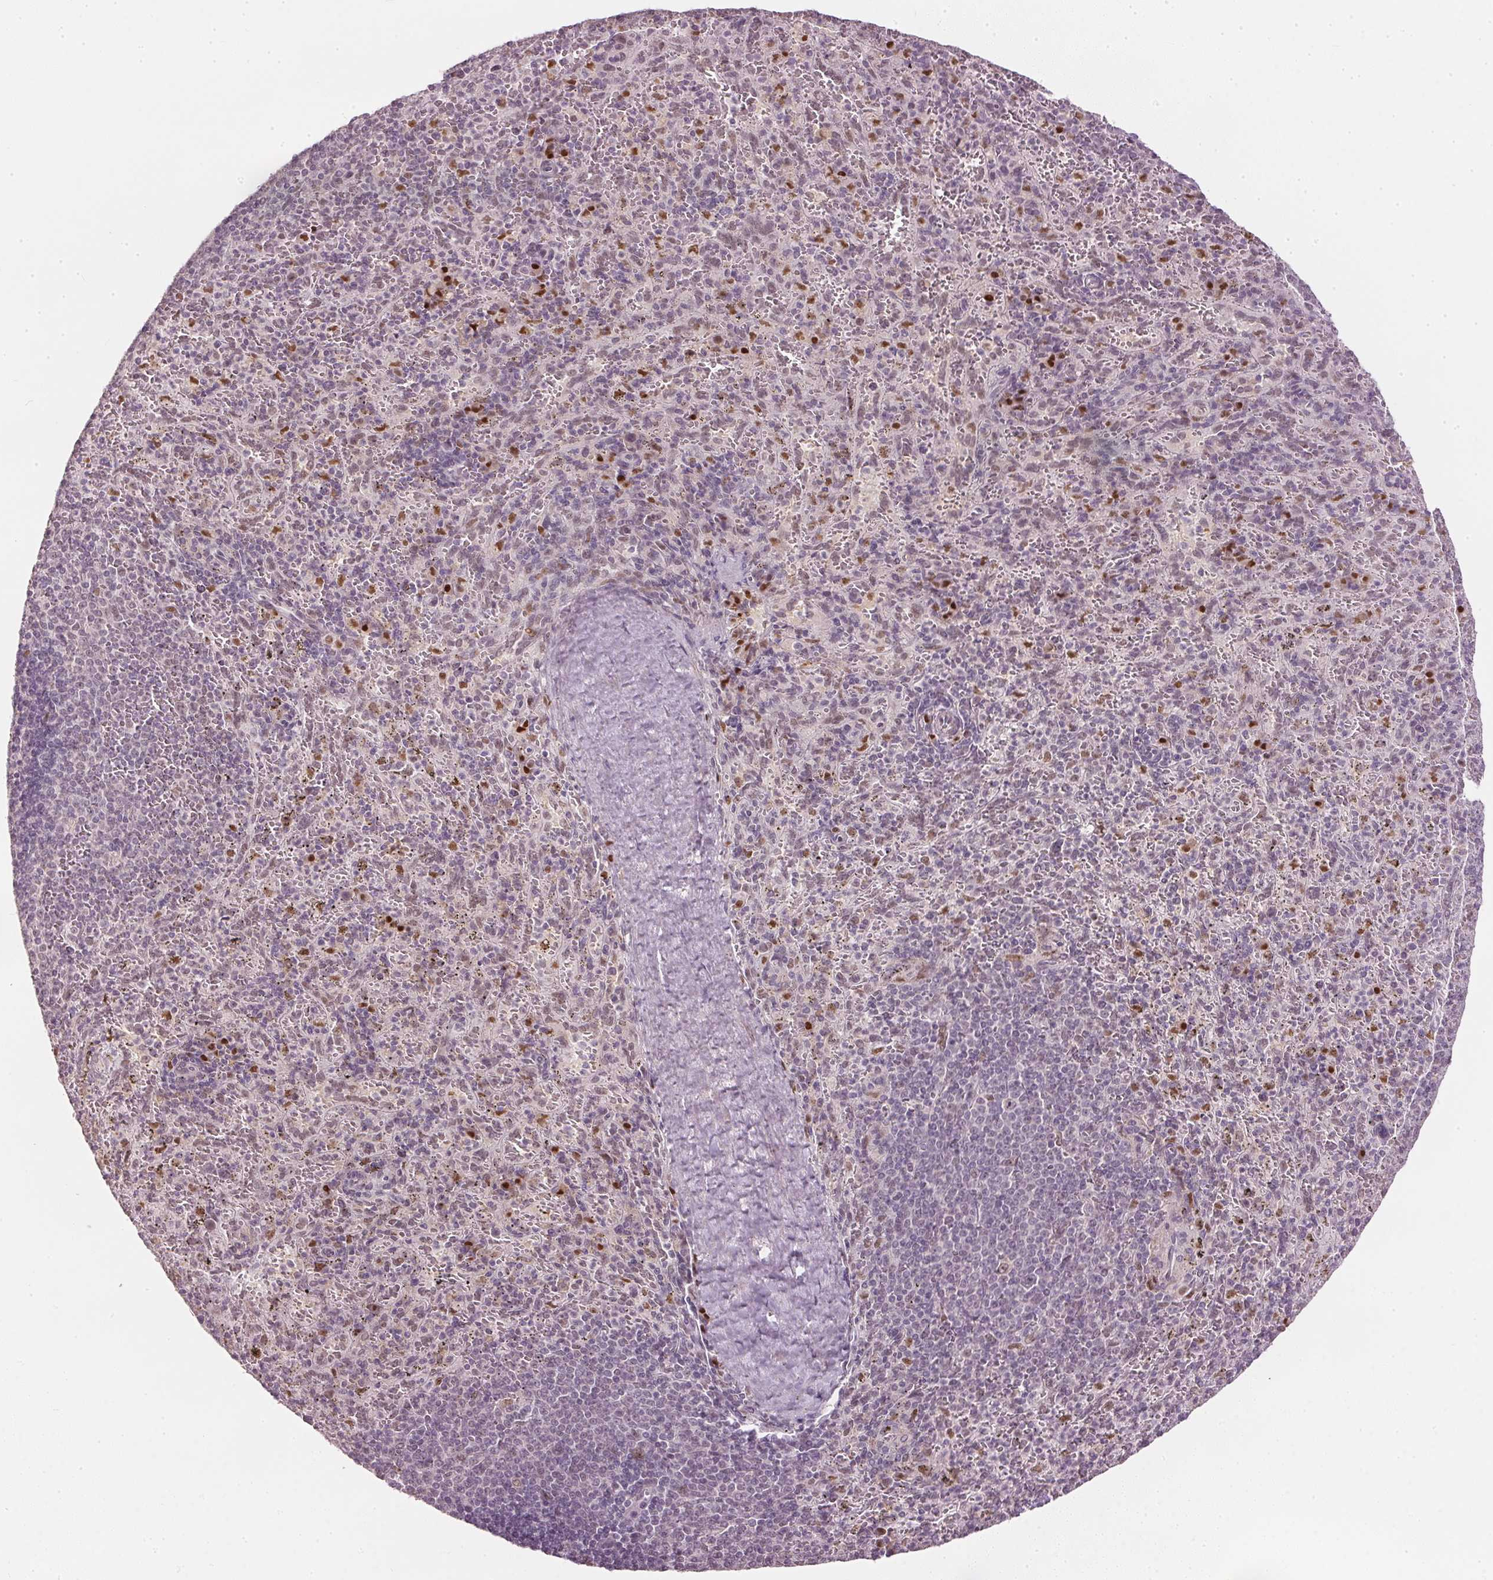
{"staining": {"intensity": "moderate", "quantity": "<25%", "location": "nuclear"}, "tissue": "spleen", "cell_type": "Cells in red pulp", "image_type": "normal", "snomed": [{"axis": "morphology", "description": "Normal tissue, NOS"}, {"axis": "topography", "description": "Spleen"}], "caption": "Spleen was stained to show a protein in brown. There is low levels of moderate nuclear expression in approximately <25% of cells in red pulp. The staining was performed using DAB (3,3'-diaminobenzidine), with brown indicating positive protein expression. Nuclei are stained blue with hematoxylin.", "gene": "ENSG00000267001", "patient": {"sex": "male", "age": 57}}